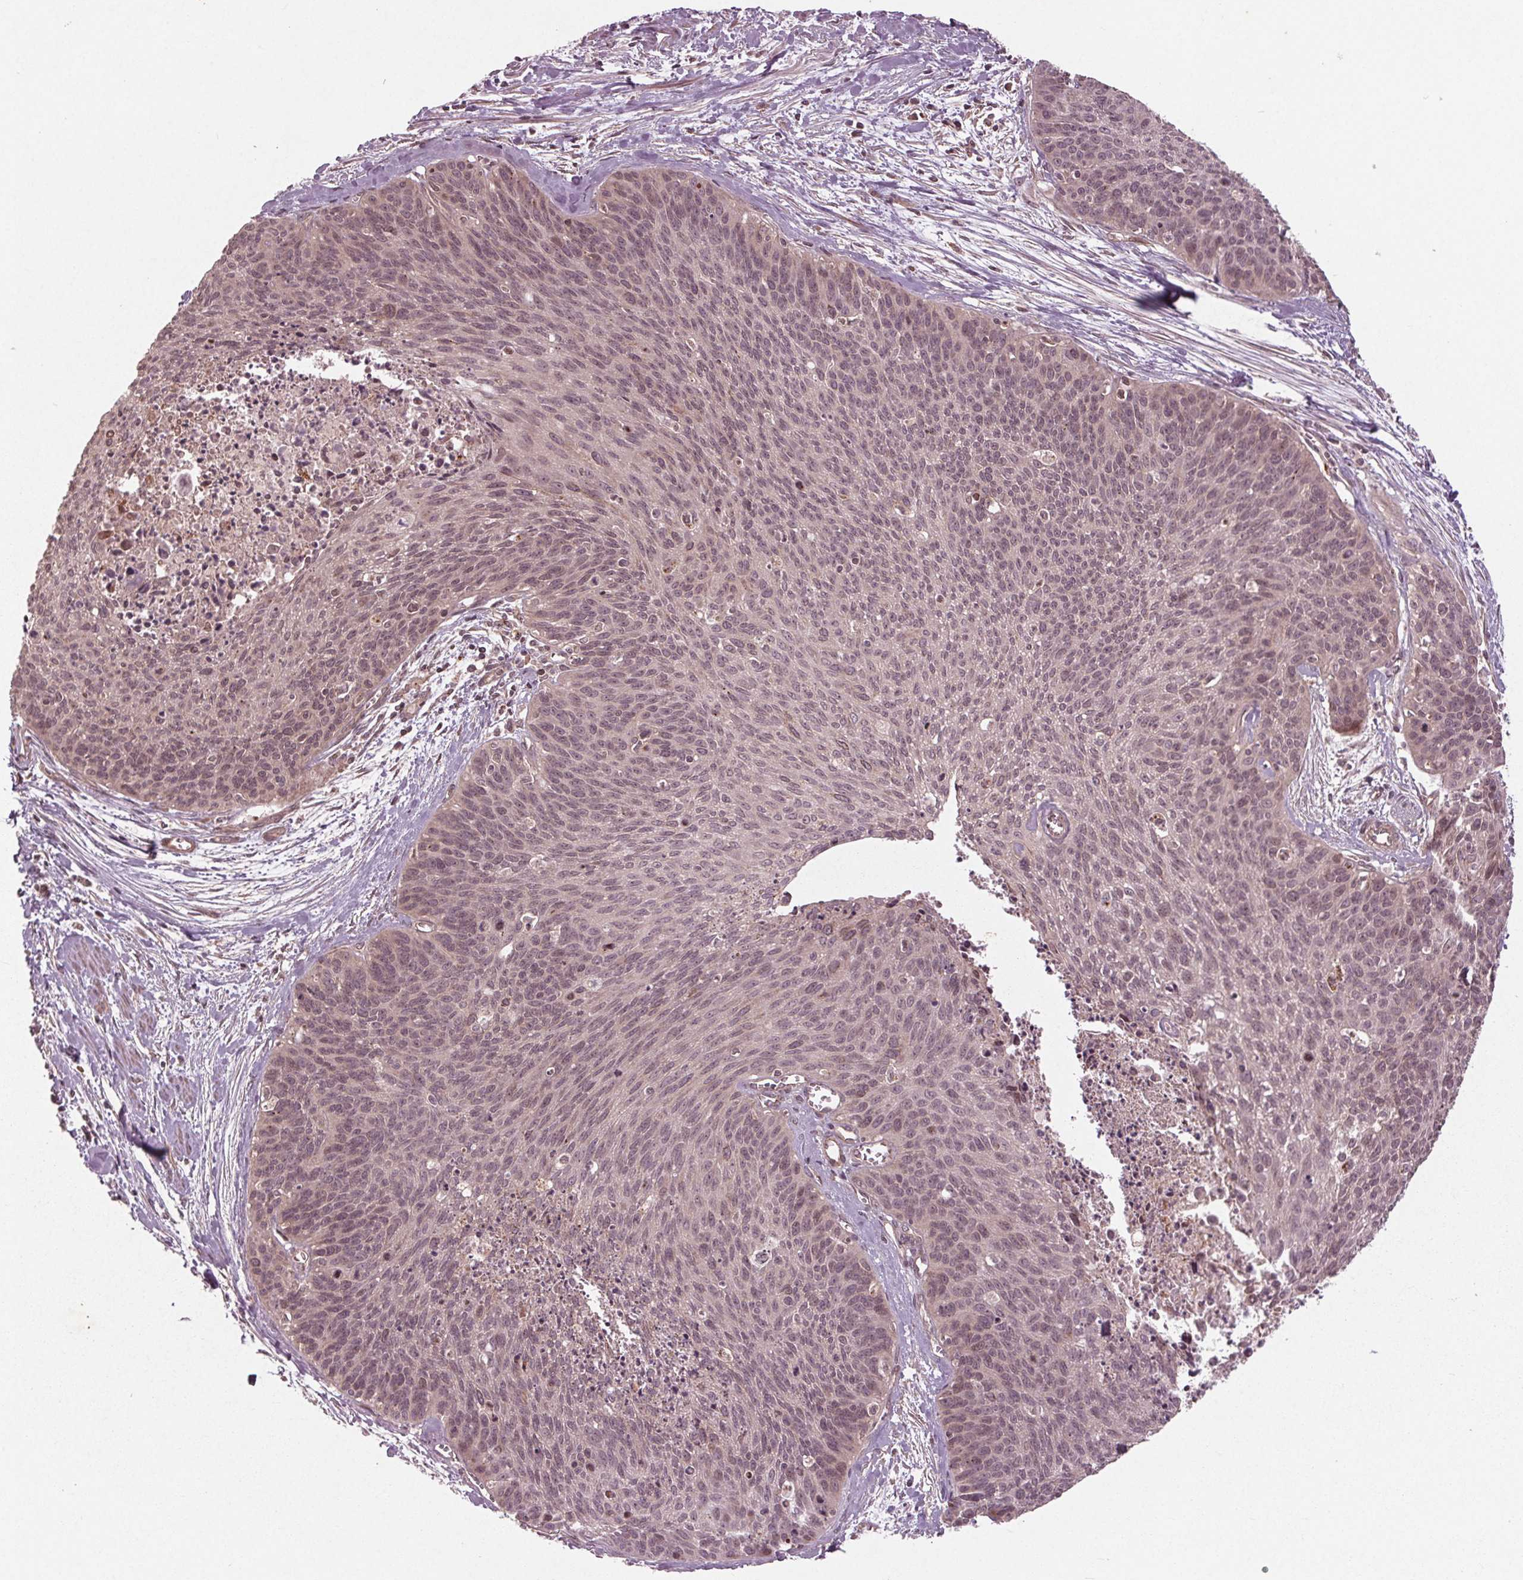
{"staining": {"intensity": "weak", "quantity": "<25%", "location": "nuclear"}, "tissue": "cervical cancer", "cell_type": "Tumor cells", "image_type": "cancer", "snomed": [{"axis": "morphology", "description": "Squamous cell carcinoma, NOS"}, {"axis": "topography", "description": "Cervix"}], "caption": "This is a image of immunohistochemistry (IHC) staining of squamous cell carcinoma (cervical), which shows no staining in tumor cells.", "gene": "CDKL4", "patient": {"sex": "female", "age": 55}}